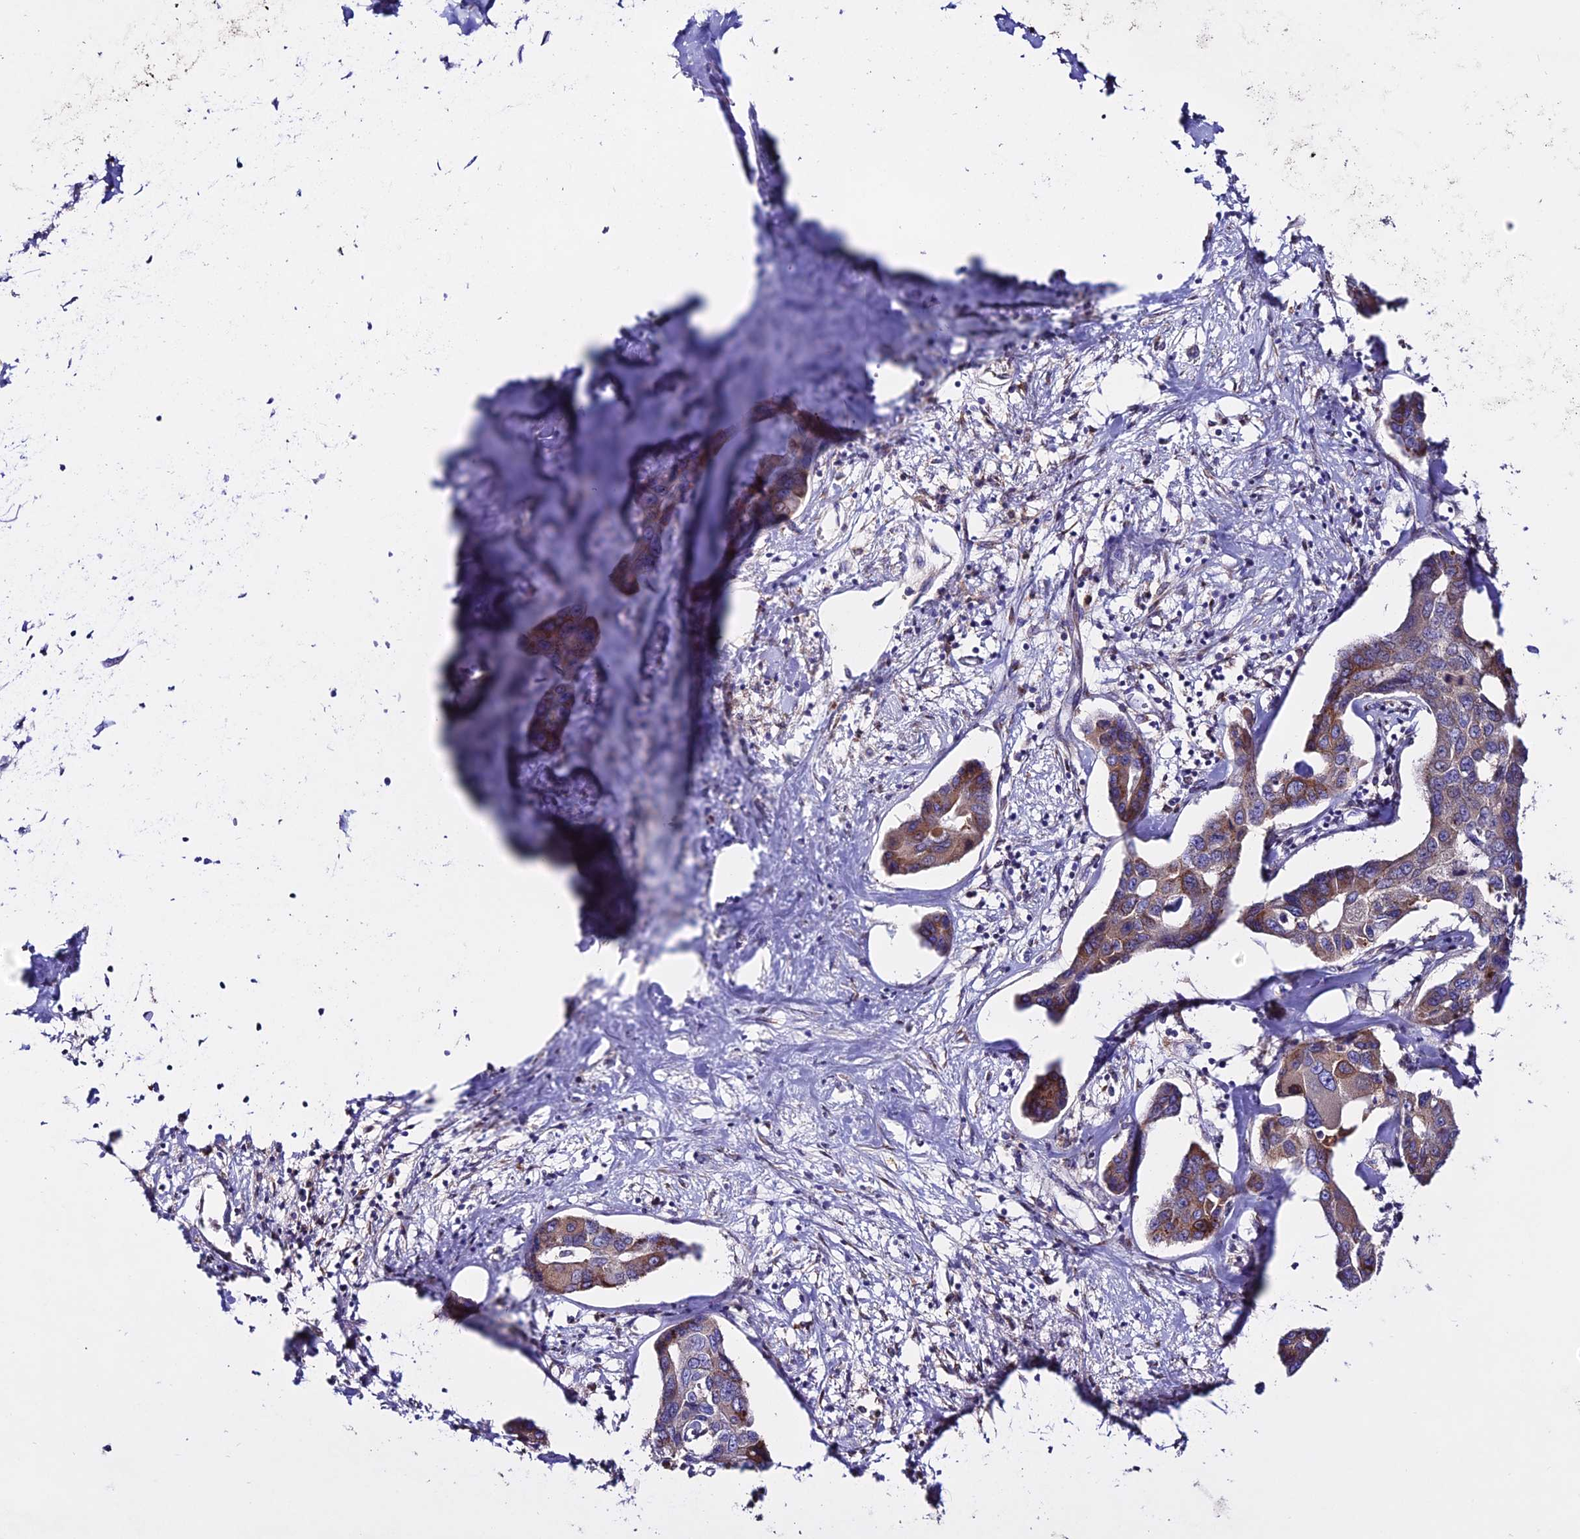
{"staining": {"intensity": "moderate", "quantity": "25%-75%", "location": "cytoplasmic/membranous"}, "tissue": "liver cancer", "cell_type": "Tumor cells", "image_type": "cancer", "snomed": [{"axis": "morphology", "description": "Cholangiocarcinoma"}, {"axis": "topography", "description": "Liver"}], "caption": "The photomicrograph reveals immunohistochemical staining of cholangiocarcinoma (liver). There is moderate cytoplasmic/membranous positivity is identified in approximately 25%-75% of tumor cells.", "gene": "OR51Q1", "patient": {"sex": "male", "age": 59}}